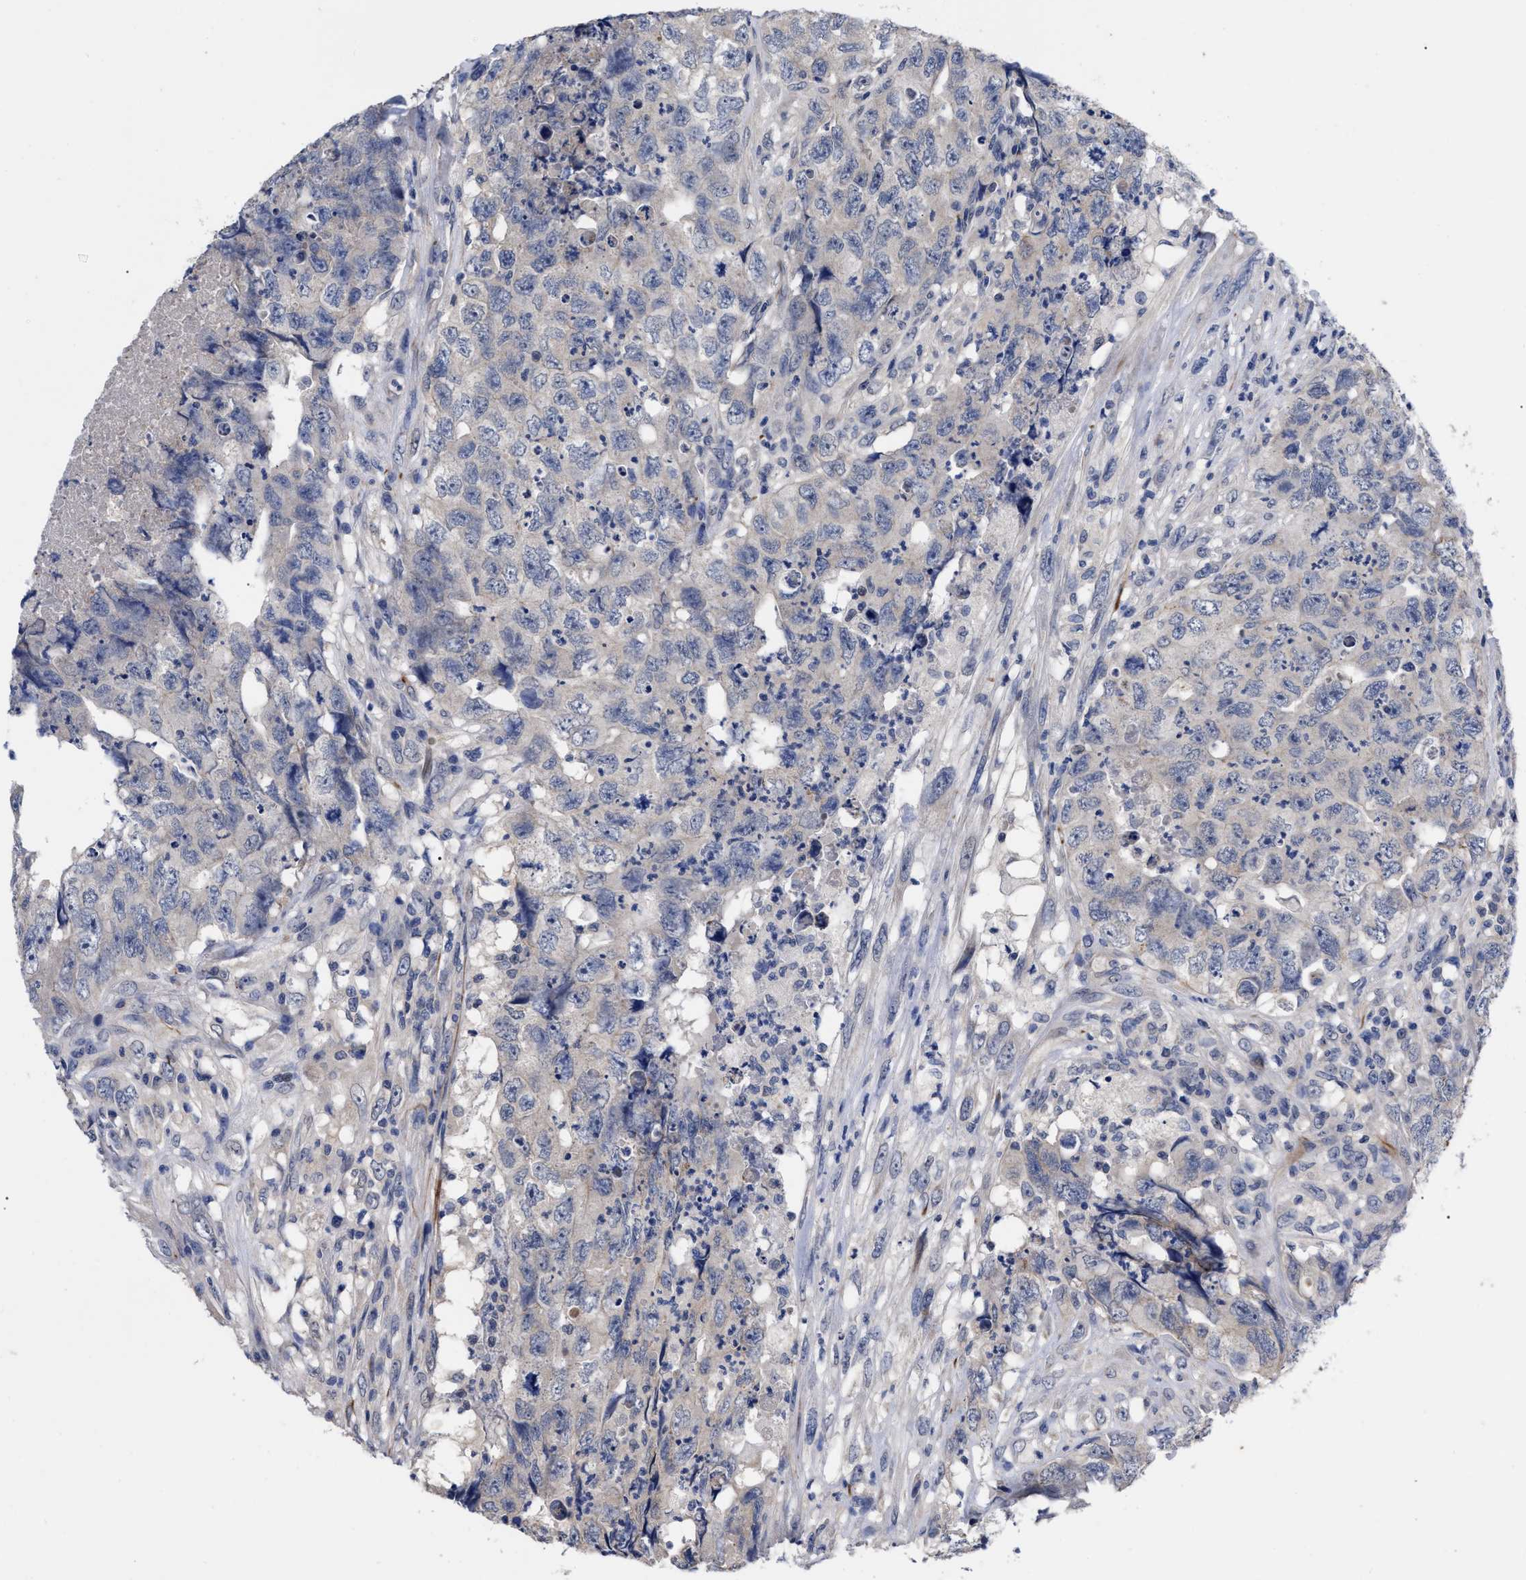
{"staining": {"intensity": "negative", "quantity": "none", "location": "none"}, "tissue": "testis cancer", "cell_type": "Tumor cells", "image_type": "cancer", "snomed": [{"axis": "morphology", "description": "Carcinoma, Embryonal, NOS"}, {"axis": "topography", "description": "Testis"}], "caption": "The histopathology image exhibits no staining of tumor cells in testis cancer.", "gene": "CCN5", "patient": {"sex": "male", "age": 32}}